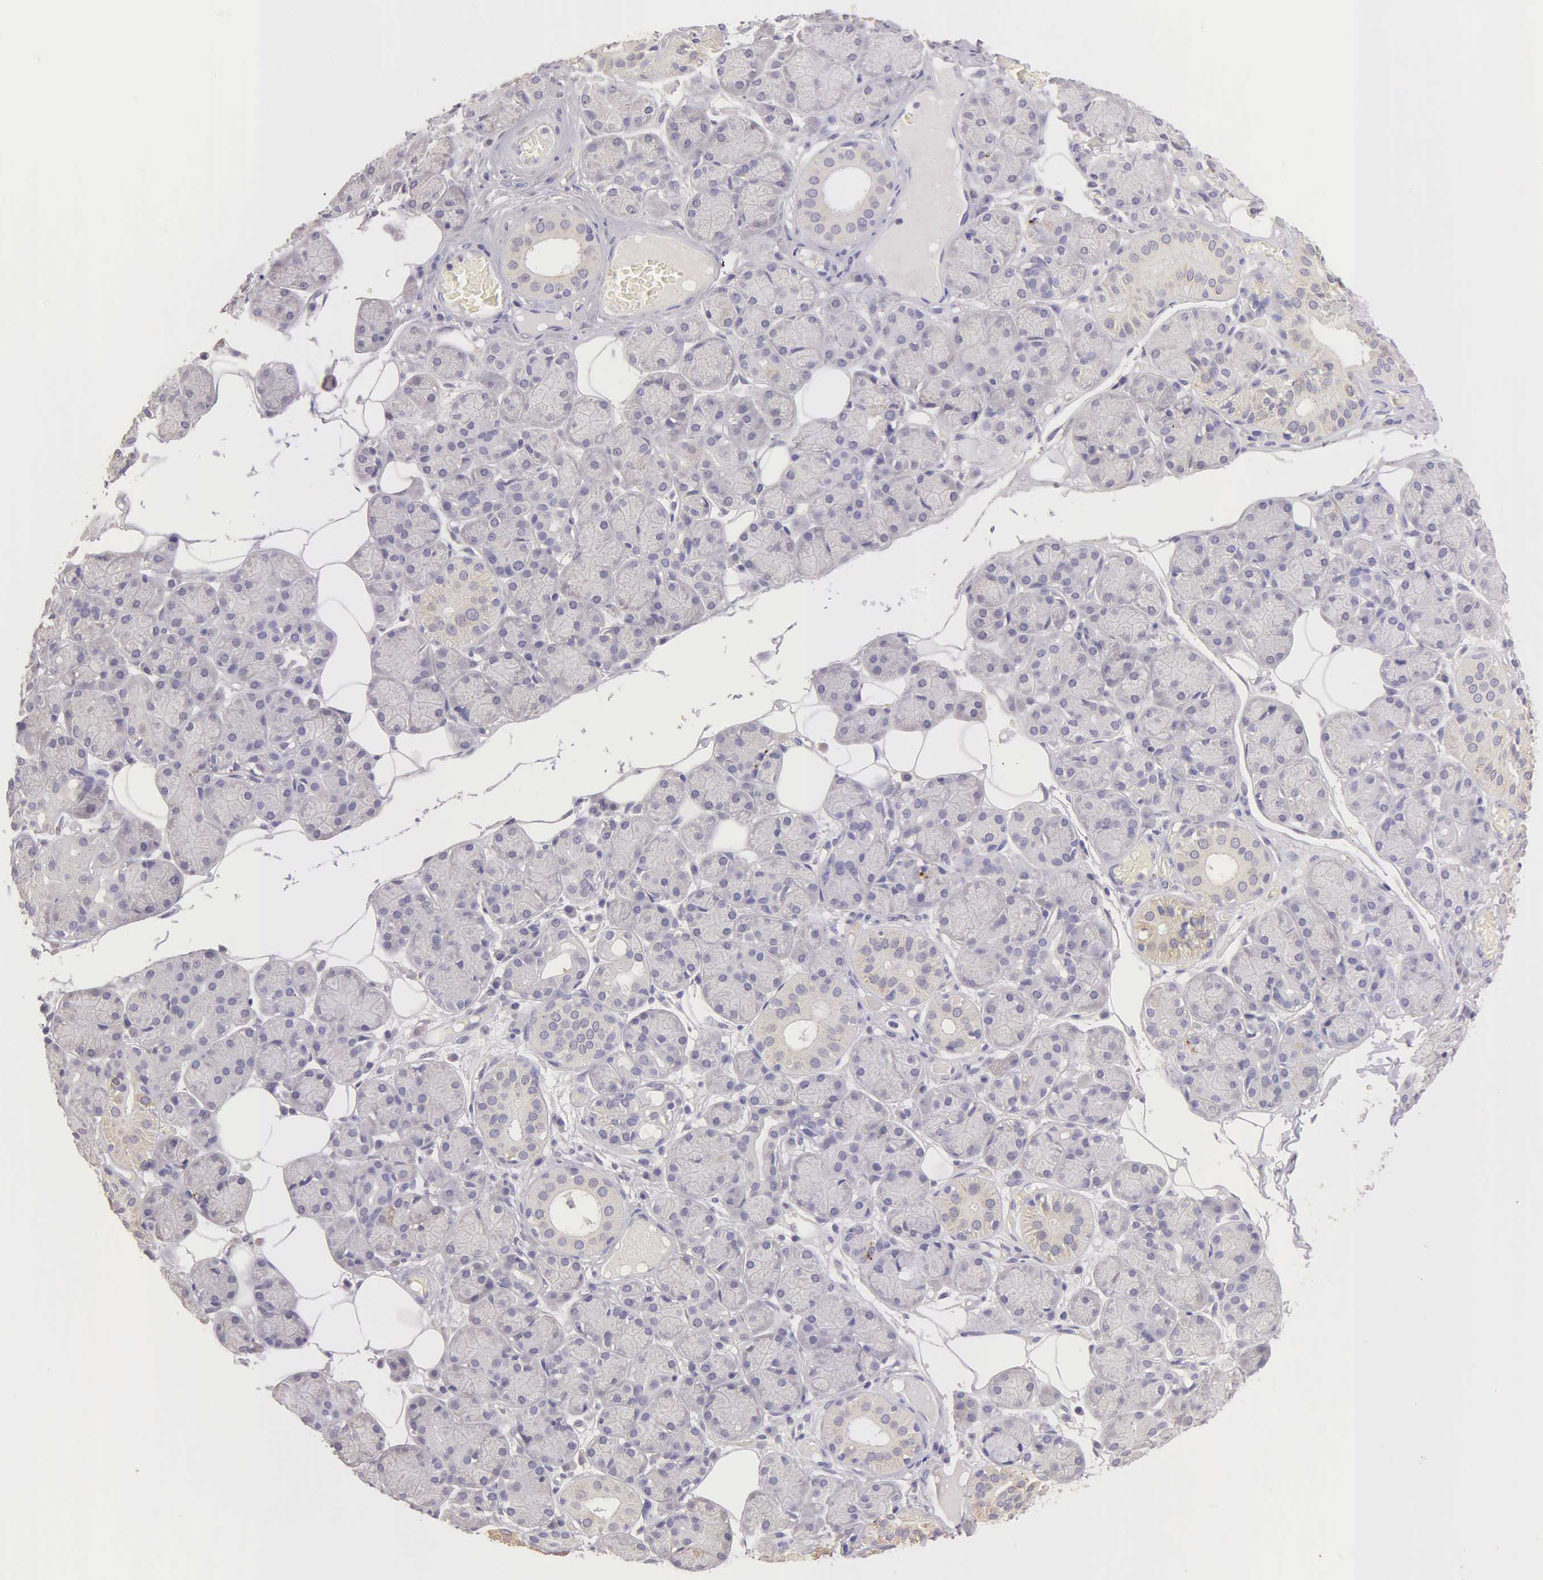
{"staining": {"intensity": "weak", "quantity": "<25%", "location": "cytoplasmic/membranous"}, "tissue": "salivary gland", "cell_type": "Glandular cells", "image_type": "normal", "snomed": [{"axis": "morphology", "description": "Normal tissue, NOS"}, {"axis": "topography", "description": "Salivary gland"}], "caption": "Immunohistochemistry micrograph of unremarkable human salivary gland stained for a protein (brown), which demonstrates no staining in glandular cells.", "gene": "ESR1", "patient": {"sex": "male", "age": 54}}